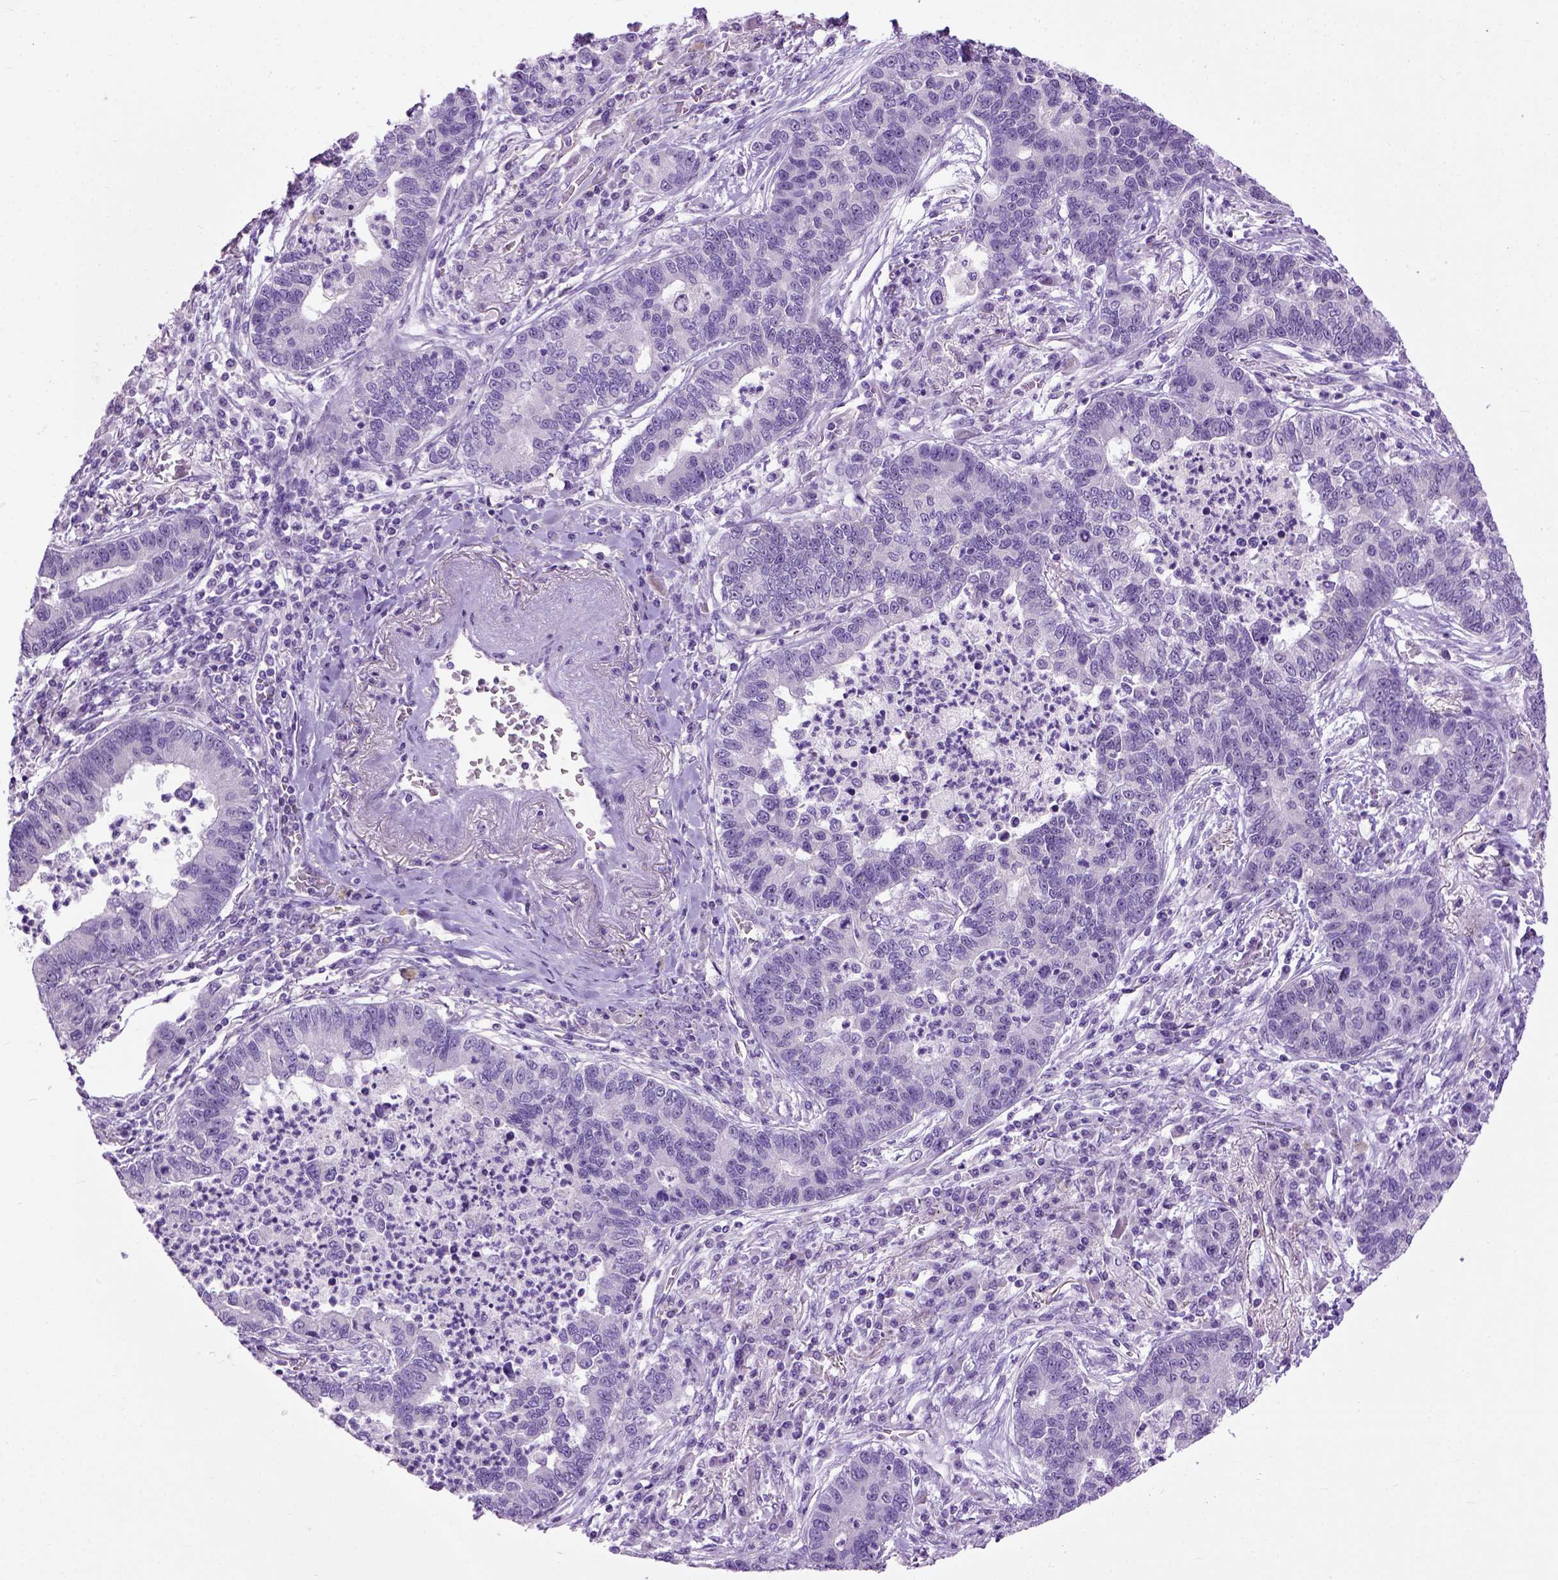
{"staining": {"intensity": "negative", "quantity": "none", "location": "none"}, "tissue": "lung cancer", "cell_type": "Tumor cells", "image_type": "cancer", "snomed": [{"axis": "morphology", "description": "Adenocarcinoma, NOS"}, {"axis": "topography", "description": "Lung"}], "caption": "Protein analysis of adenocarcinoma (lung) exhibits no significant positivity in tumor cells.", "gene": "UTP4", "patient": {"sex": "female", "age": 57}}